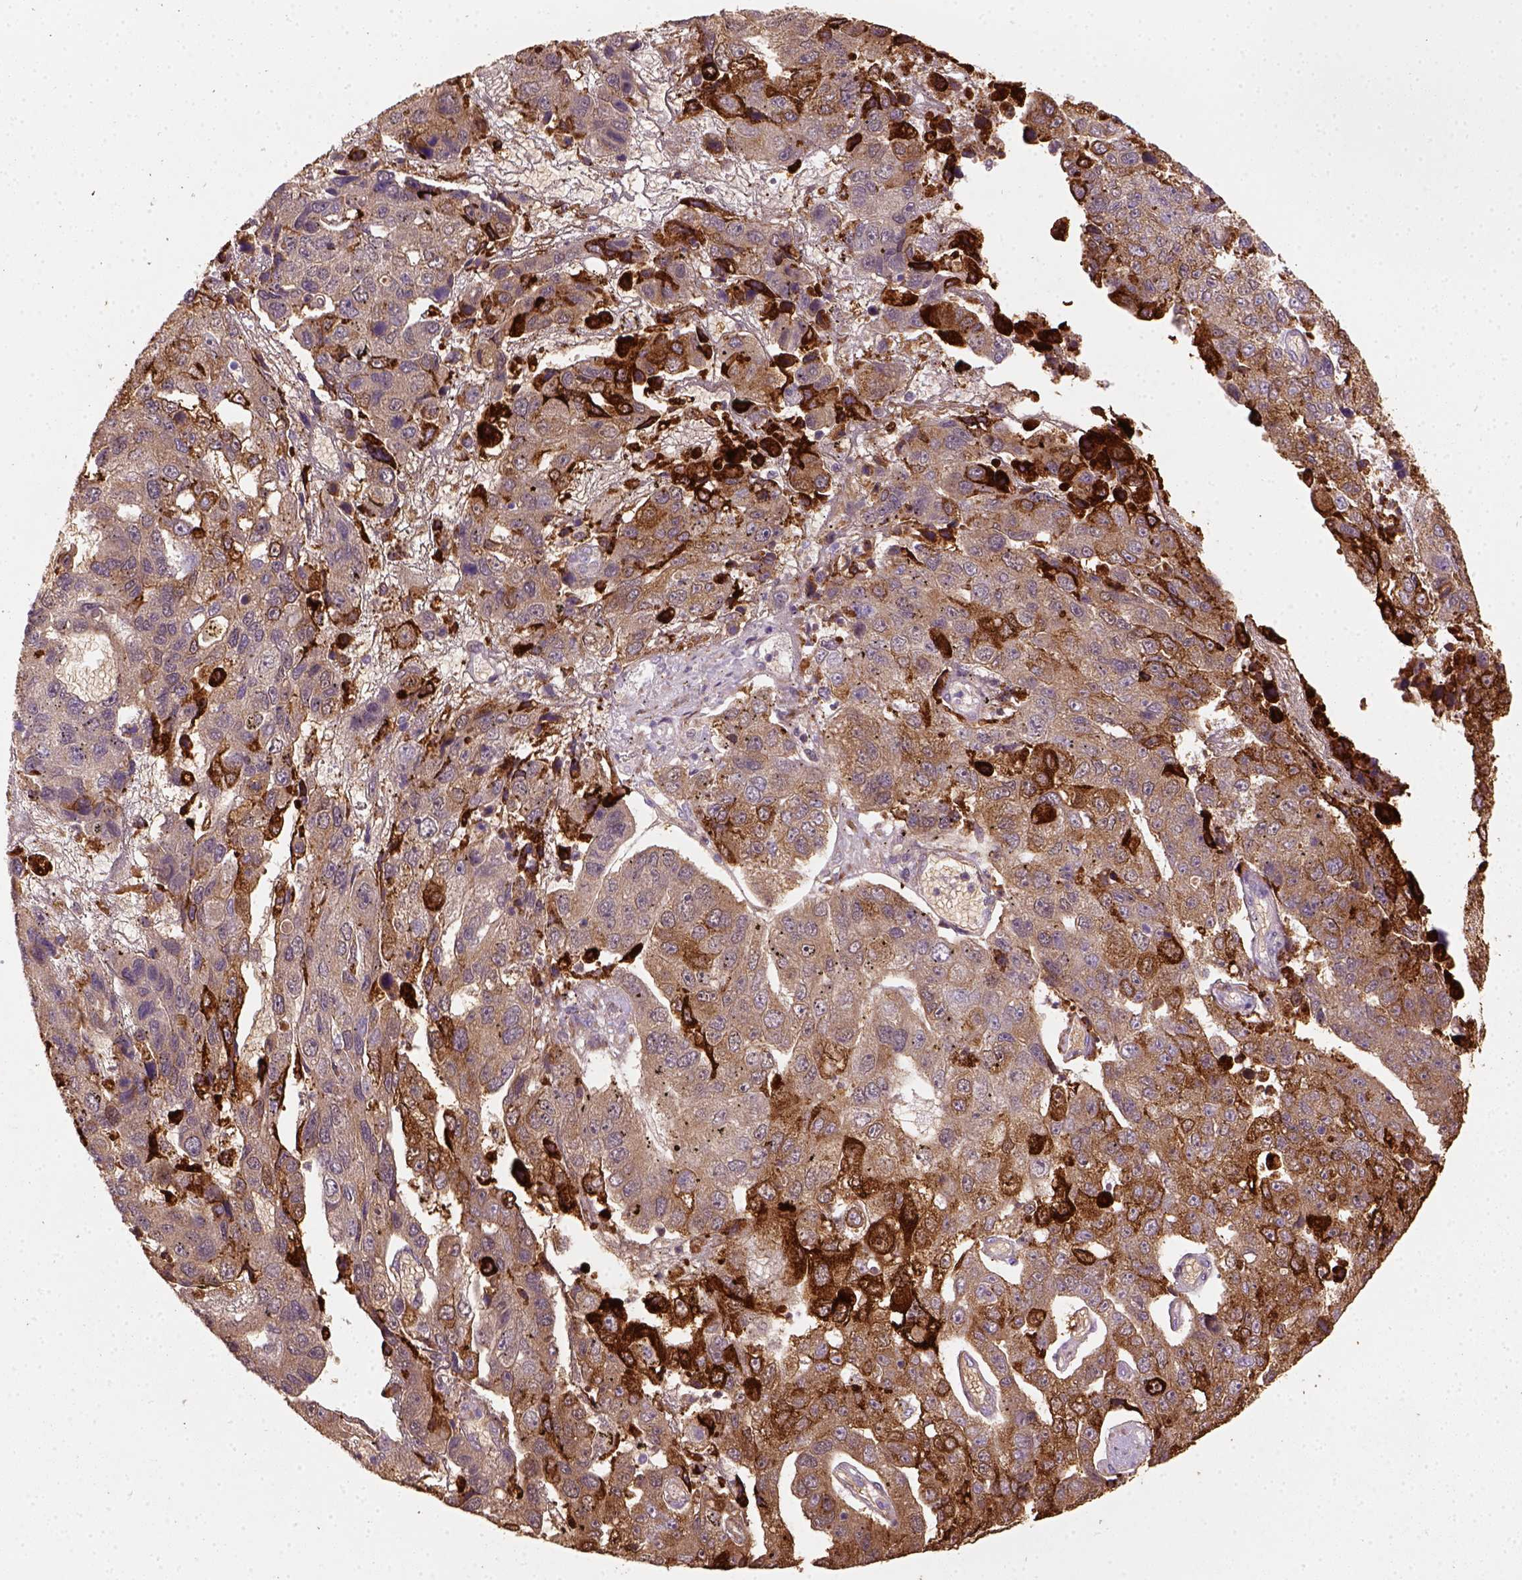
{"staining": {"intensity": "moderate", "quantity": ">75%", "location": "cytoplasmic/membranous"}, "tissue": "pancreatic cancer", "cell_type": "Tumor cells", "image_type": "cancer", "snomed": [{"axis": "morphology", "description": "Adenocarcinoma, NOS"}, {"axis": "topography", "description": "Pancreas"}], "caption": "Protein expression analysis of pancreatic cancer (adenocarcinoma) exhibits moderate cytoplasmic/membranous staining in approximately >75% of tumor cells.", "gene": "CES2", "patient": {"sex": "female", "age": 61}}